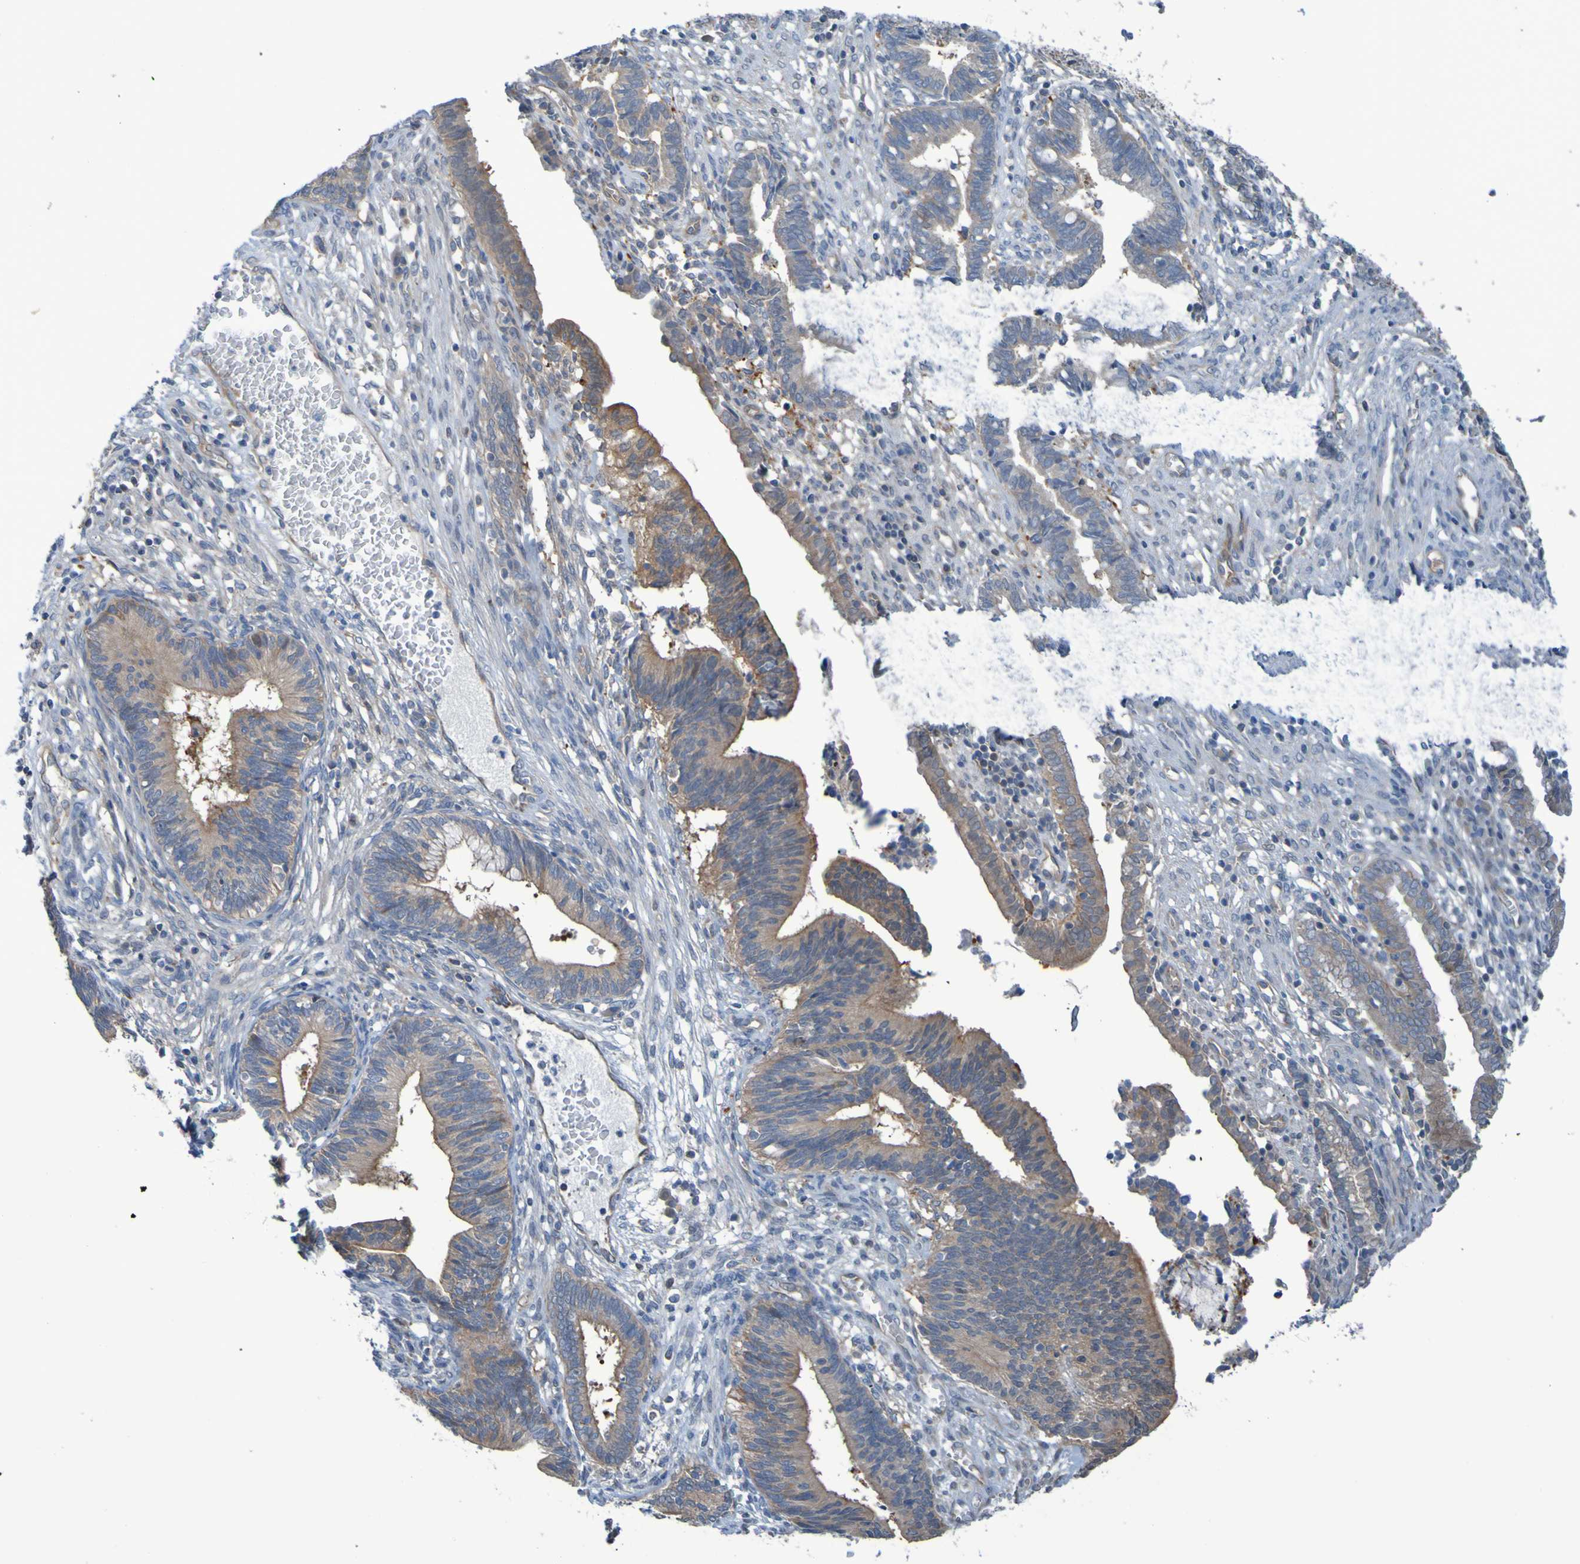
{"staining": {"intensity": "moderate", "quantity": ">75%", "location": "cytoplasmic/membranous"}, "tissue": "cervical cancer", "cell_type": "Tumor cells", "image_type": "cancer", "snomed": [{"axis": "morphology", "description": "Adenocarcinoma, NOS"}, {"axis": "topography", "description": "Cervix"}], "caption": "There is medium levels of moderate cytoplasmic/membranous expression in tumor cells of cervical cancer, as demonstrated by immunohistochemical staining (brown color).", "gene": "NPRL3", "patient": {"sex": "female", "age": 44}}